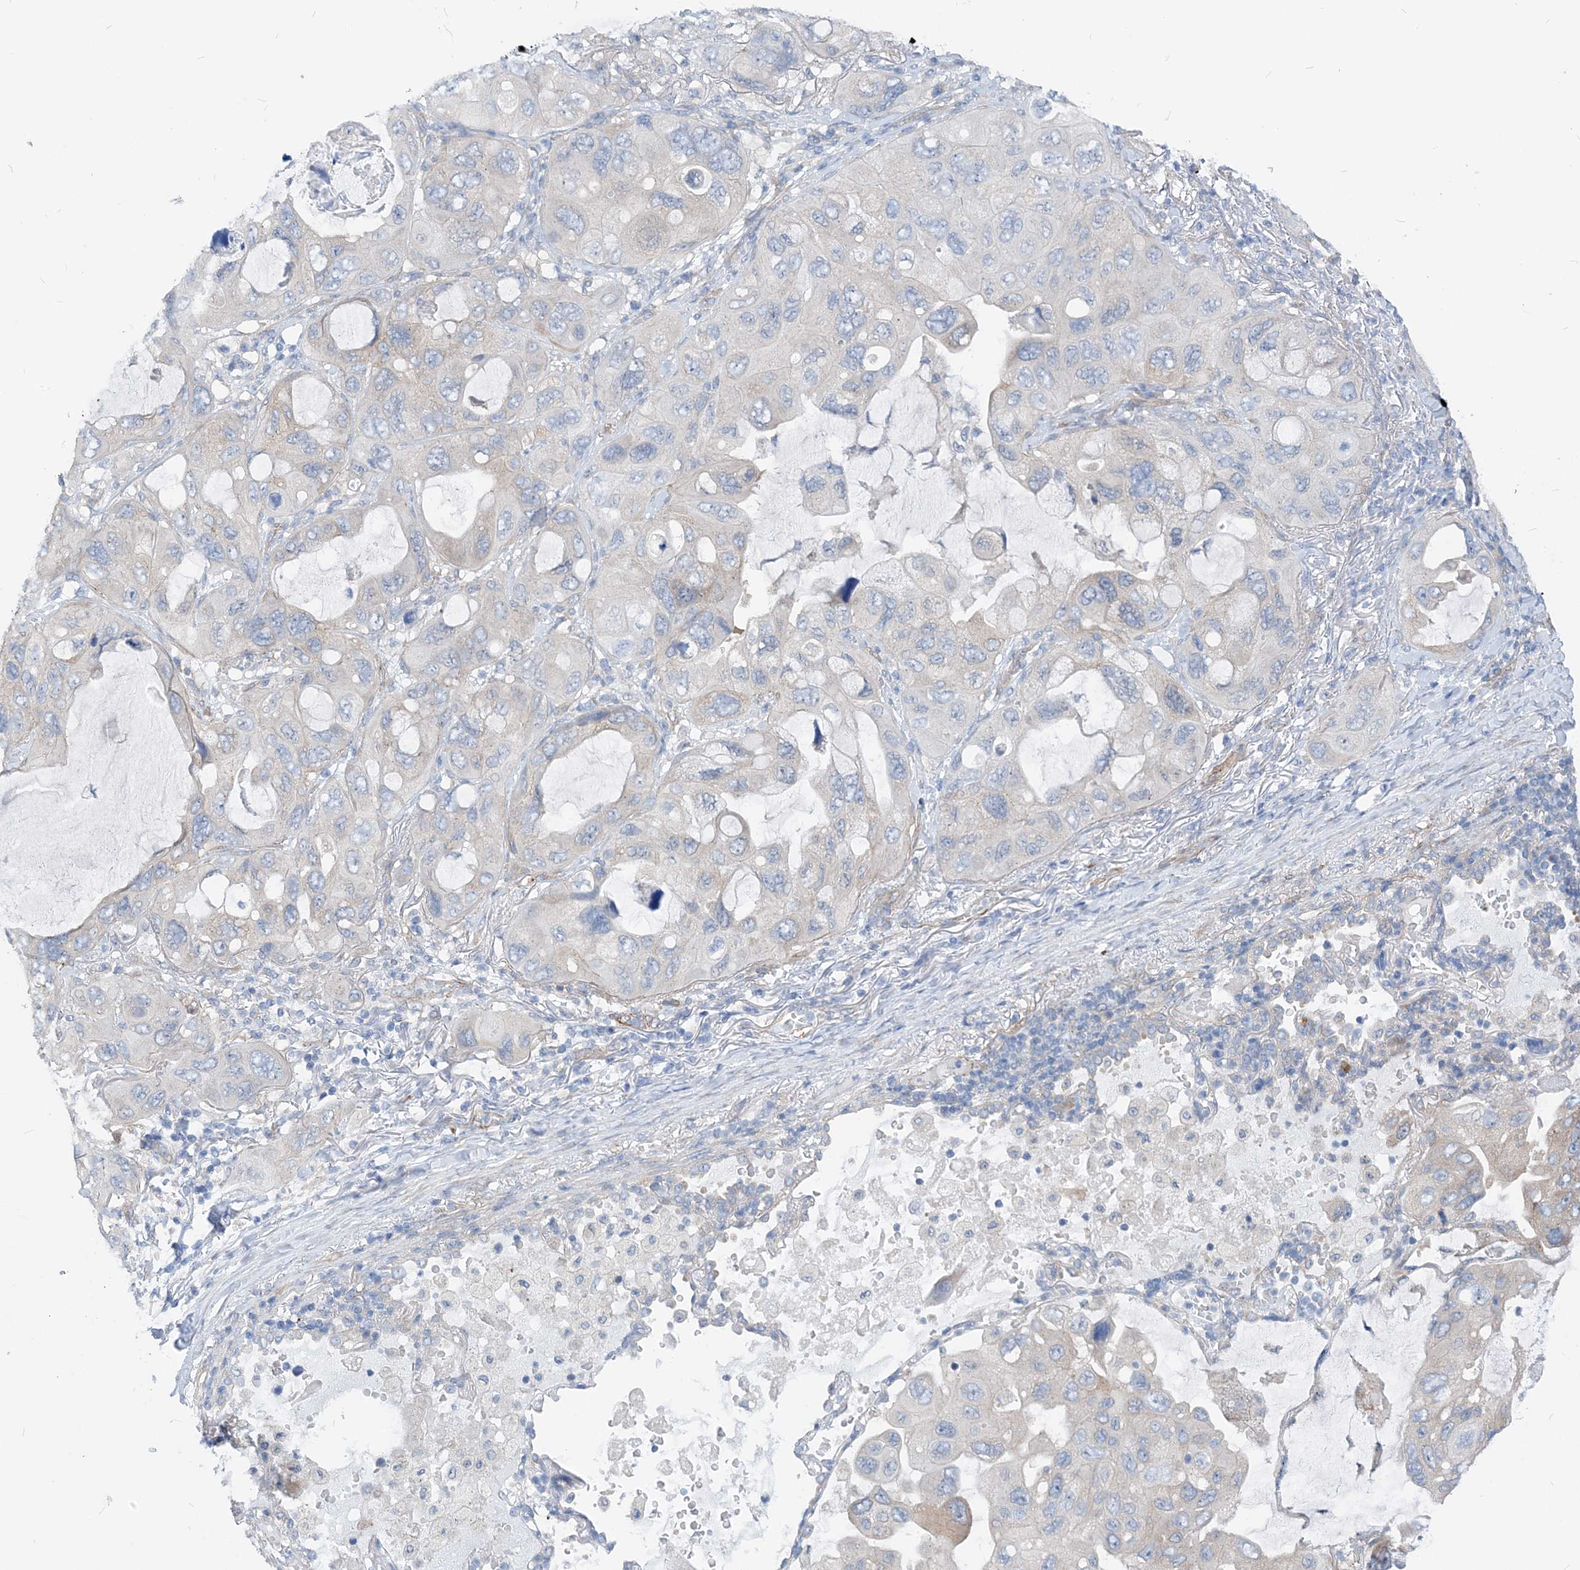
{"staining": {"intensity": "negative", "quantity": "none", "location": "none"}, "tissue": "lung cancer", "cell_type": "Tumor cells", "image_type": "cancer", "snomed": [{"axis": "morphology", "description": "Squamous cell carcinoma, NOS"}, {"axis": "topography", "description": "Lung"}], "caption": "Tumor cells are negative for protein expression in human lung cancer.", "gene": "PLEKHA3", "patient": {"sex": "female", "age": 73}}